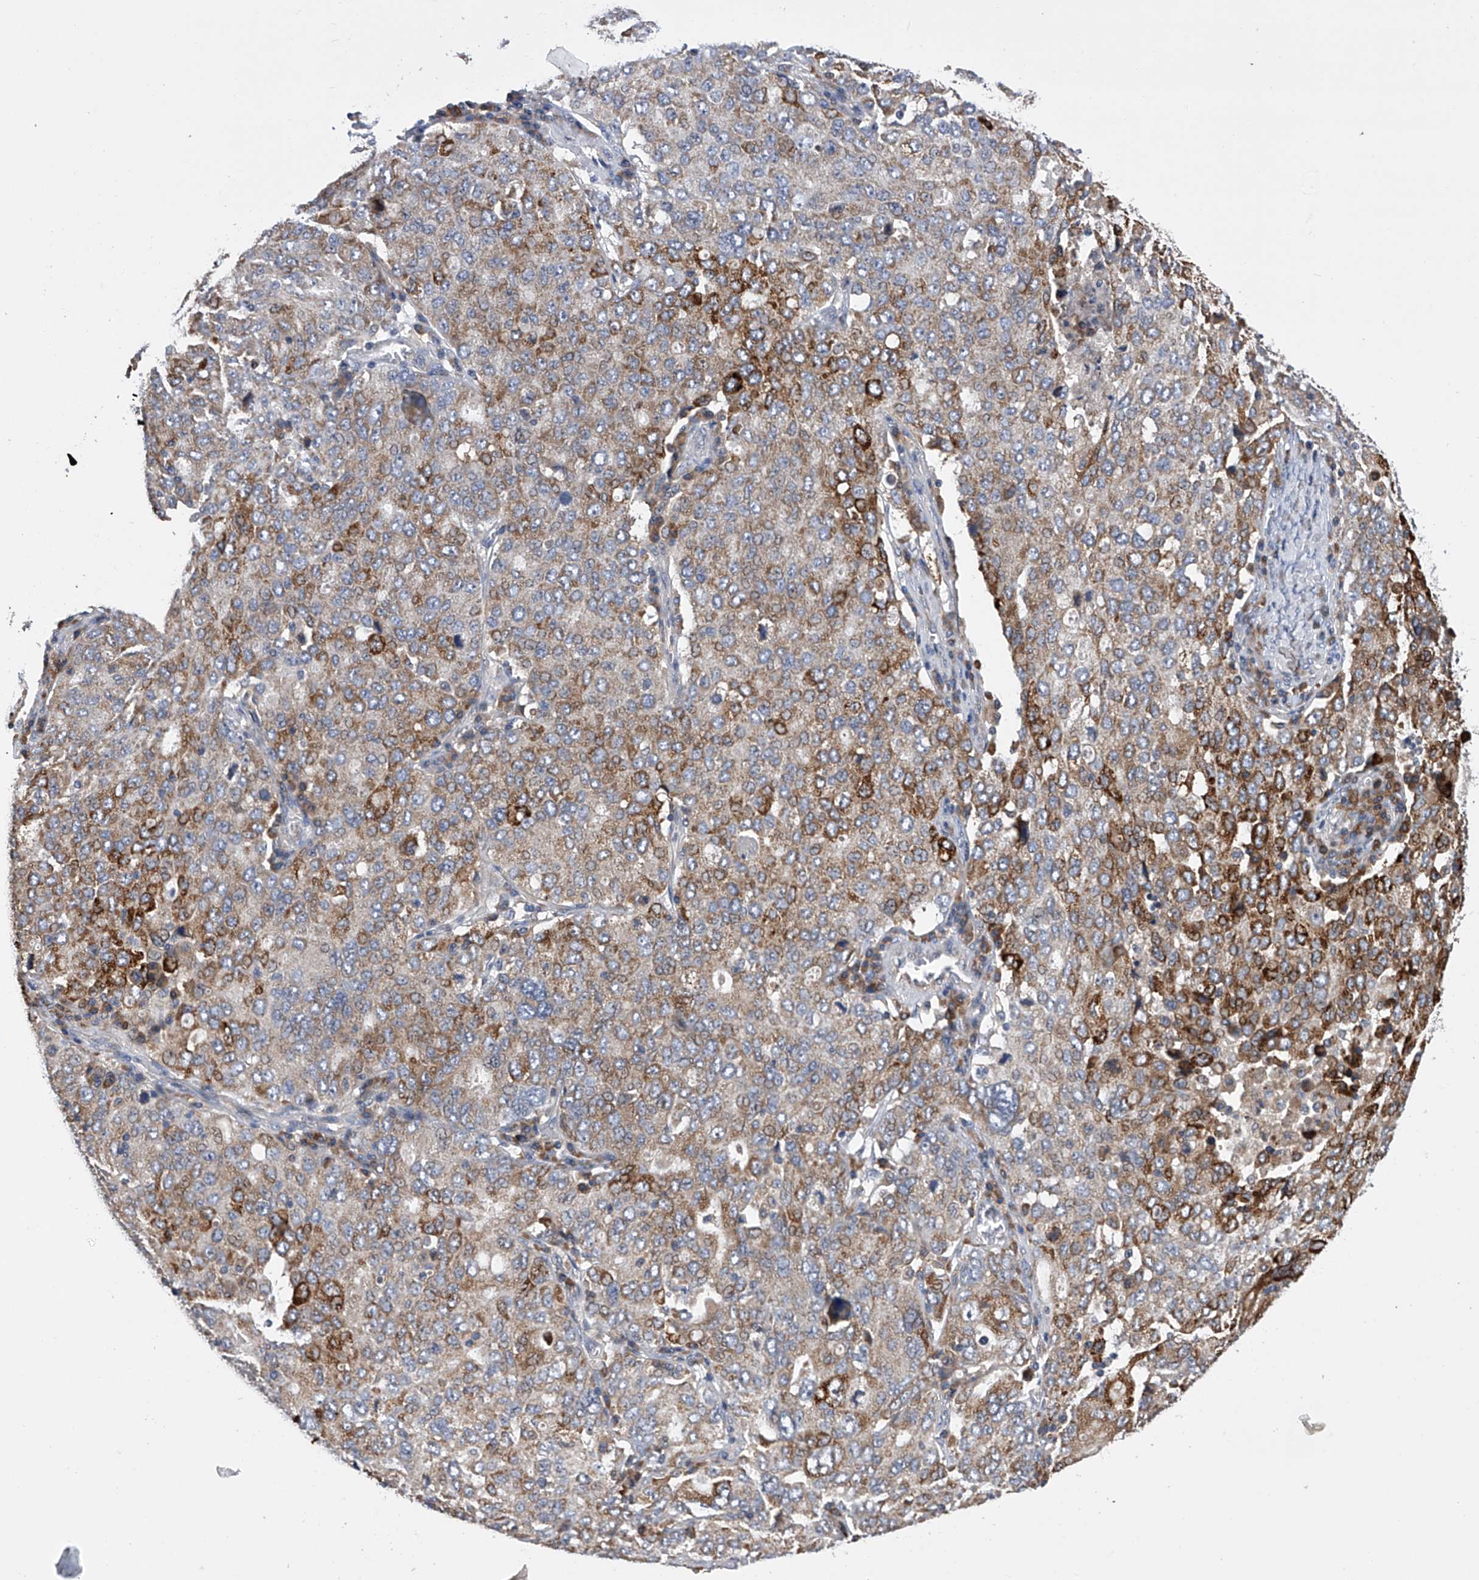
{"staining": {"intensity": "strong", "quantity": "<25%", "location": "cytoplasmic/membranous"}, "tissue": "ovarian cancer", "cell_type": "Tumor cells", "image_type": "cancer", "snomed": [{"axis": "morphology", "description": "Carcinoma, endometroid"}, {"axis": "topography", "description": "Ovary"}], "caption": "This micrograph shows immunohistochemistry staining of ovarian cancer, with medium strong cytoplasmic/membranous expression in approximately <25% of tumor cells.", "gene": "SPOCK1", "patient": {"sex": "female", "age": 62}}